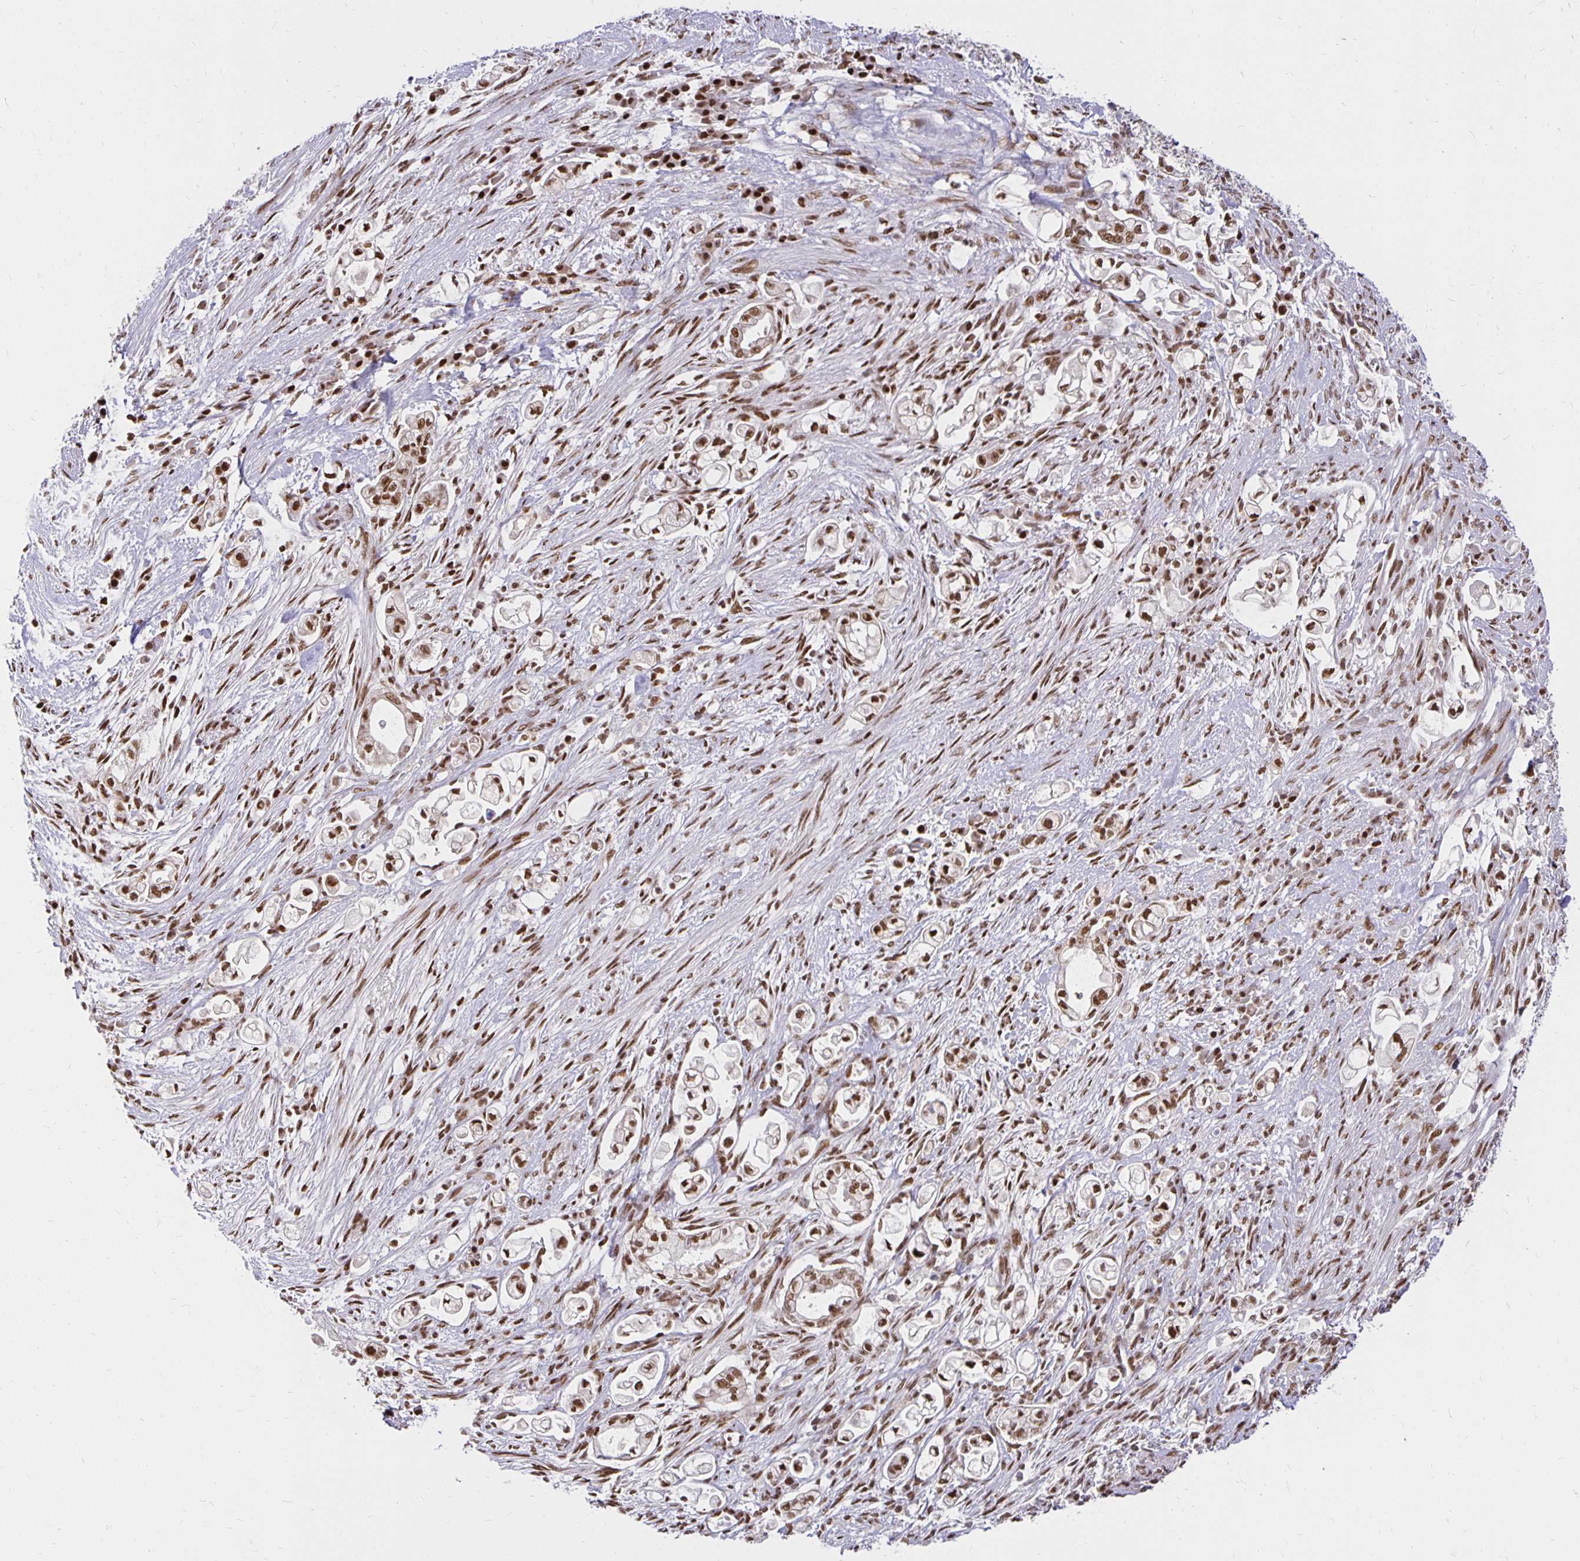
{"staining": {"intensity": "moderate", "quantity": ">75%", "location": "nuclear"}, "tissue": "pancreatic cancer", "cell_type": "Tumor cells", "image_type": "cancer", "snomed": [{"axis": "morphology", "description": "Adenocarcinoma, NOS"}, {"axis": "topography", "description": "Pancreas"}], "caption": "Adenocarcinoma (pancreatic) was stained to show a protein in brown. There is medium levels of moderate nuclear expression in about >75% of tumor cells.", "gene": "ZNF579", "patient": {"sex": "female", "age": 69}}